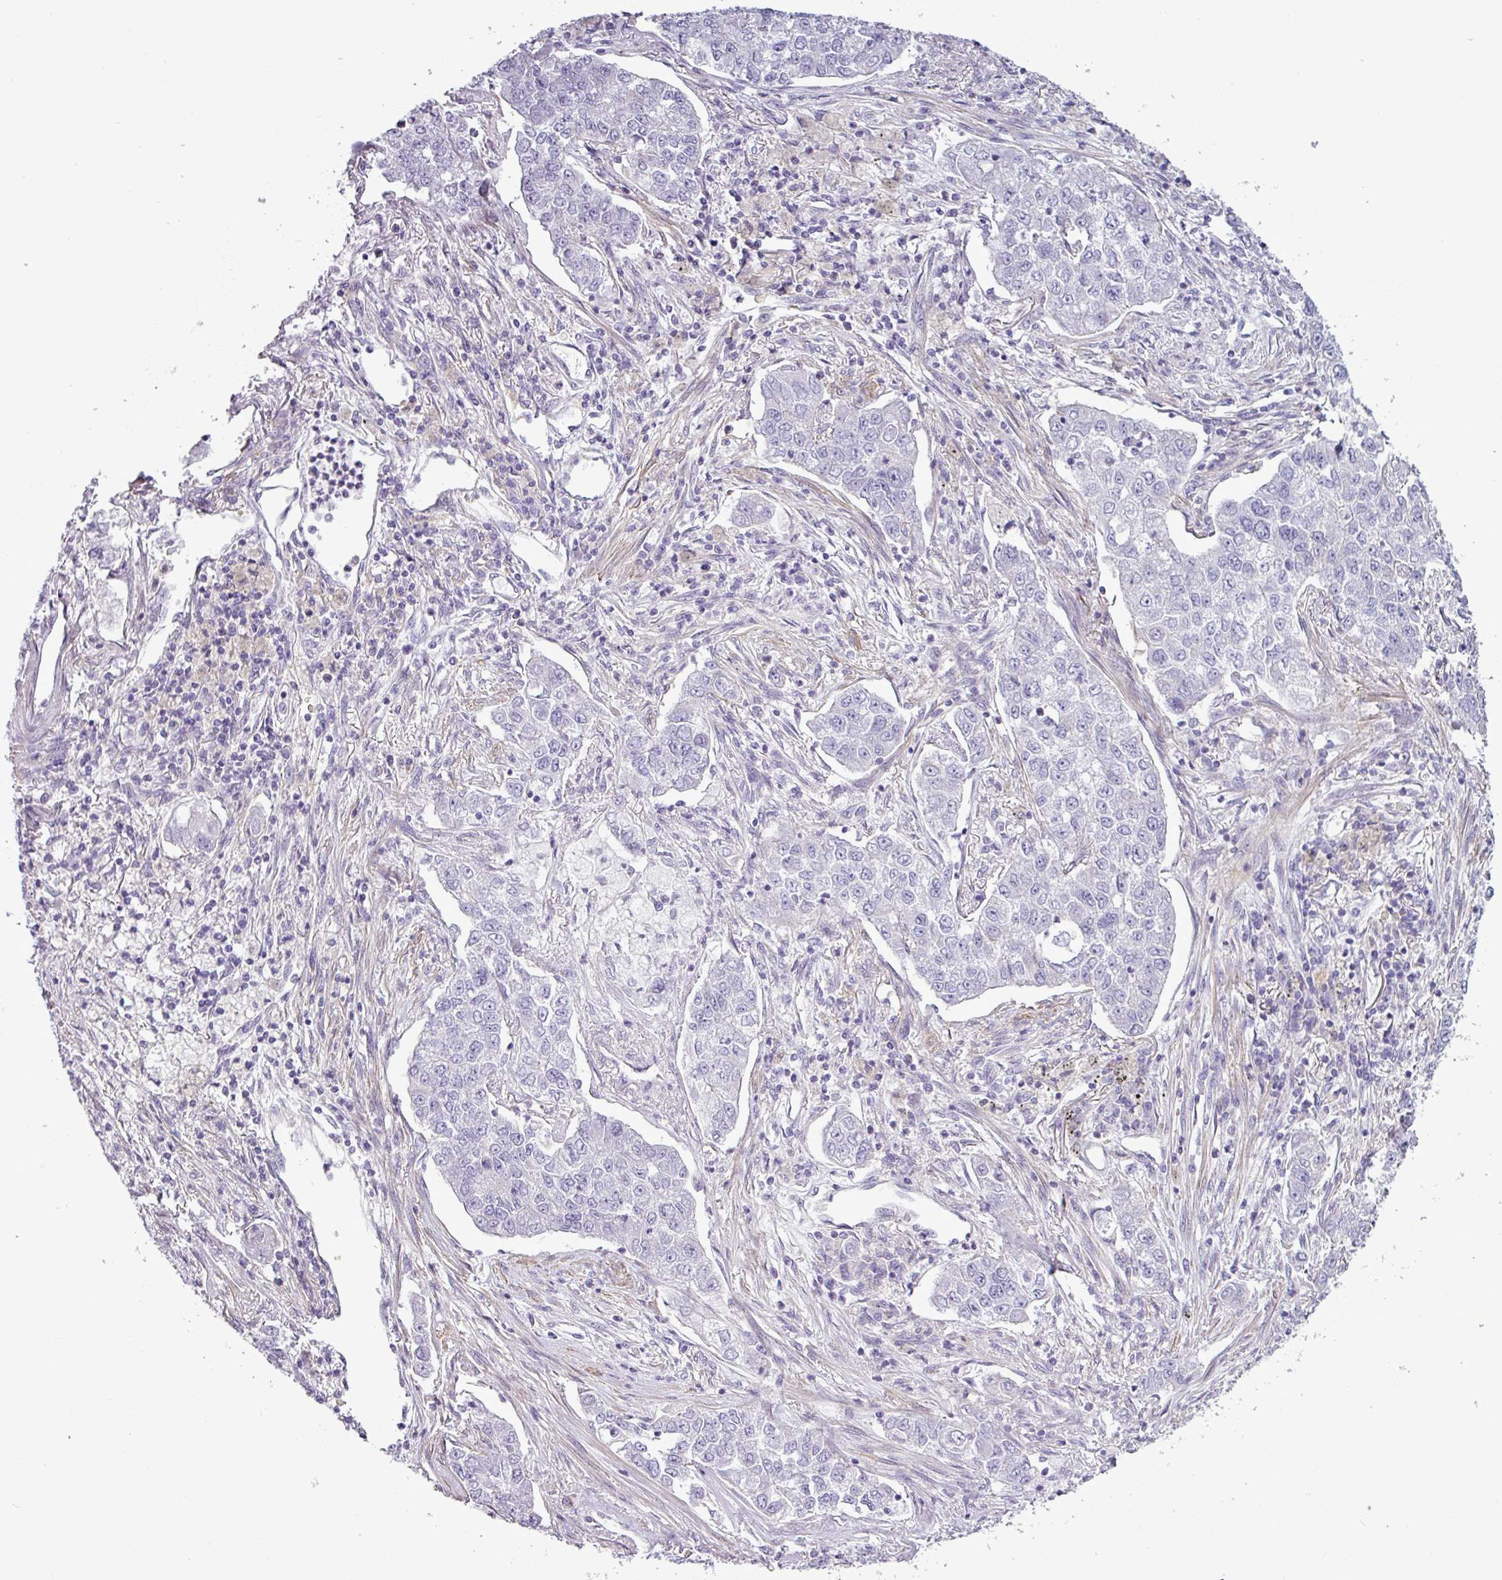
{"staining": {"intensity": "negative", "quantity": "none", "location": "none"}, "tissue": "lung cancer", "cell_type": "Tumor cells", "image_type": "cancer", "snomed": [{"axis": "morphology", "description": "Adenocarcinoma, NOS"}, {"axis": "topography", "description": "Lung"}], "caption": "An immunohistochemistry (IHC) histopathology image of lung adenocarcinoma is shown. There is no staining in tumor cells of lung adenocarcinoma.", "gene": "BTN2A2", "patient": {"sex": "male", "age": 49}}